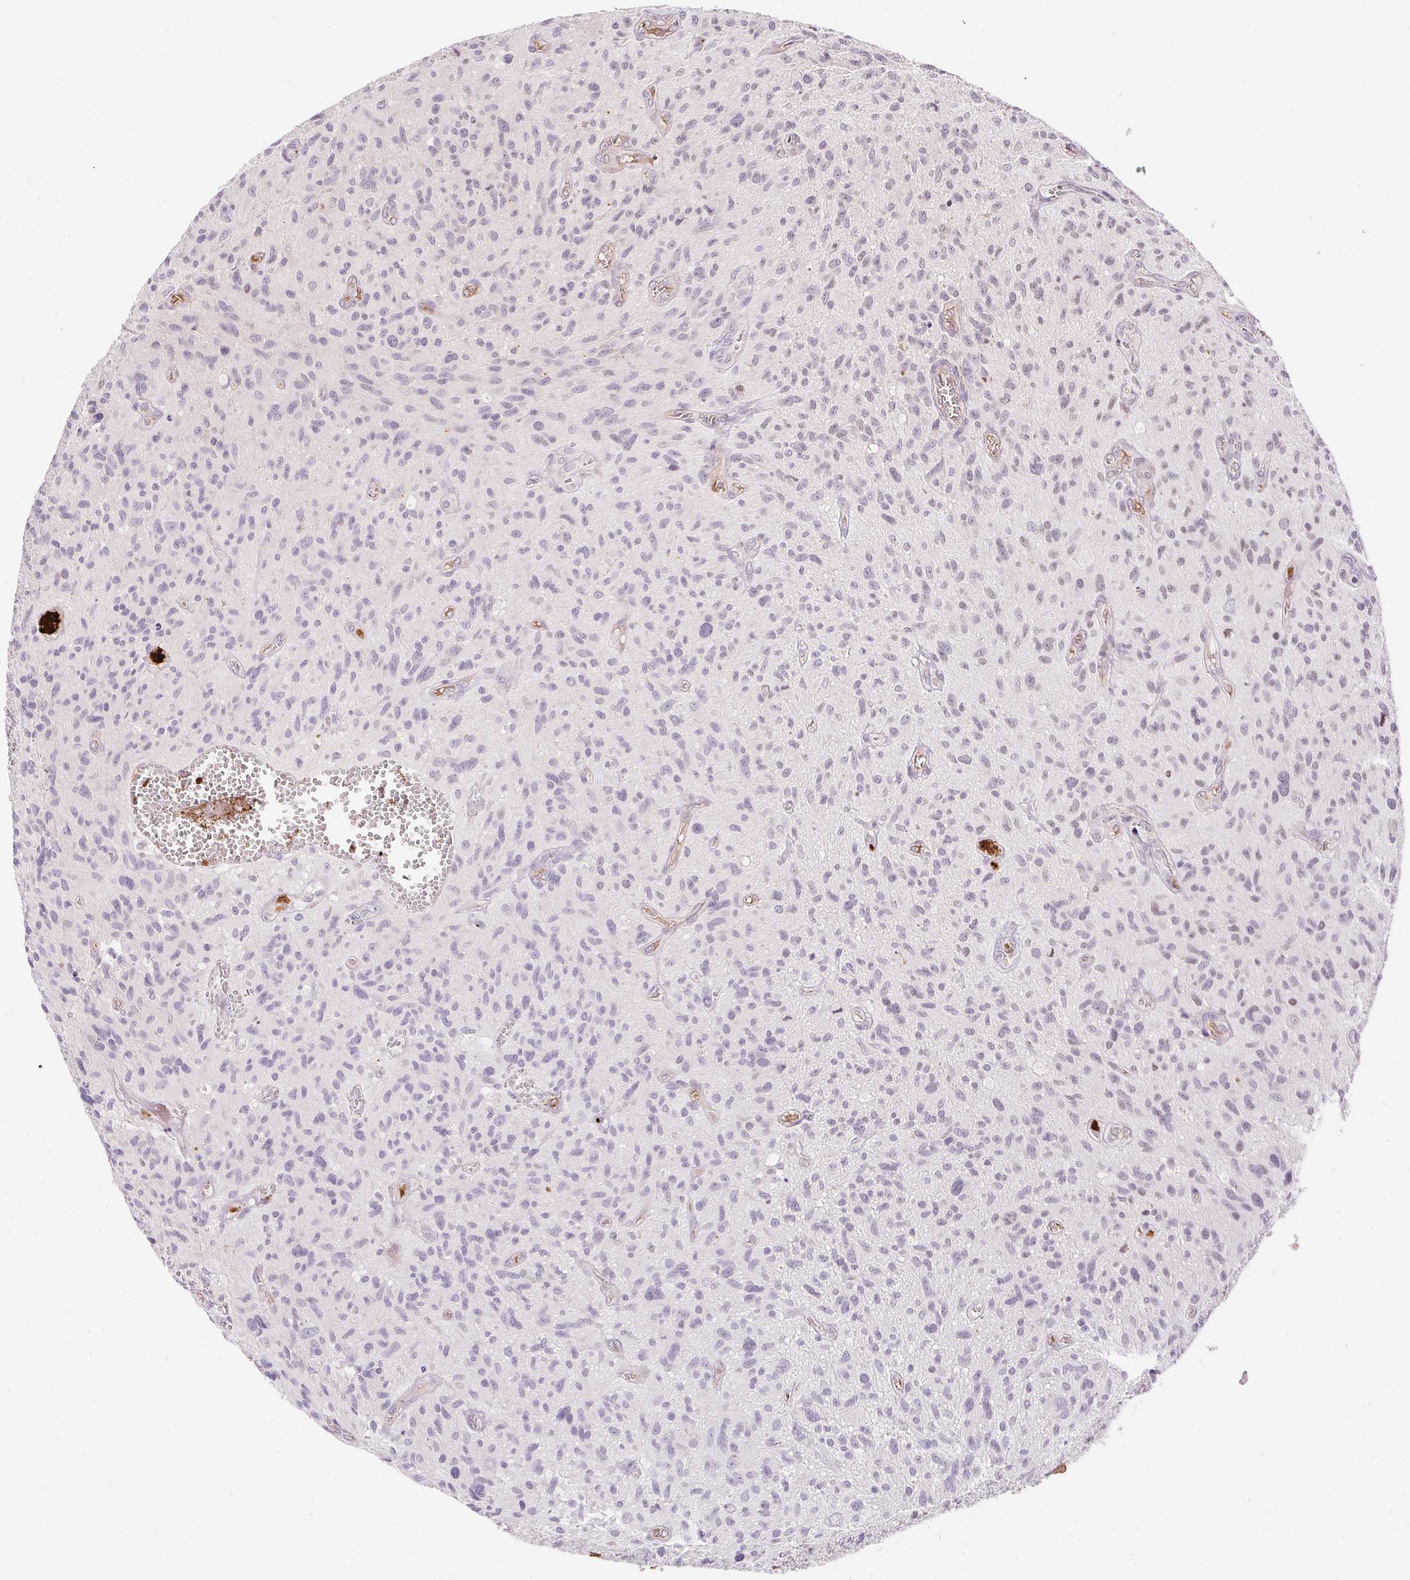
{"staining": {"intensity": "negative", "quantity": "none", "location": "none"}, "tissue": "glioma", "cell_type": "Tumor cells", "image_type": "cancer", "snomed": [{"axis": "morphology", "description": "Glioma, malignant, High grade"}, {"axis": "topography", "description": "Brain"}], "caption": "Glioma was stained to show a protein in brown. There is no significant expression in tumor cells.", "gene": "ORM1", "patient": {"sex": "male", "age": 75}}